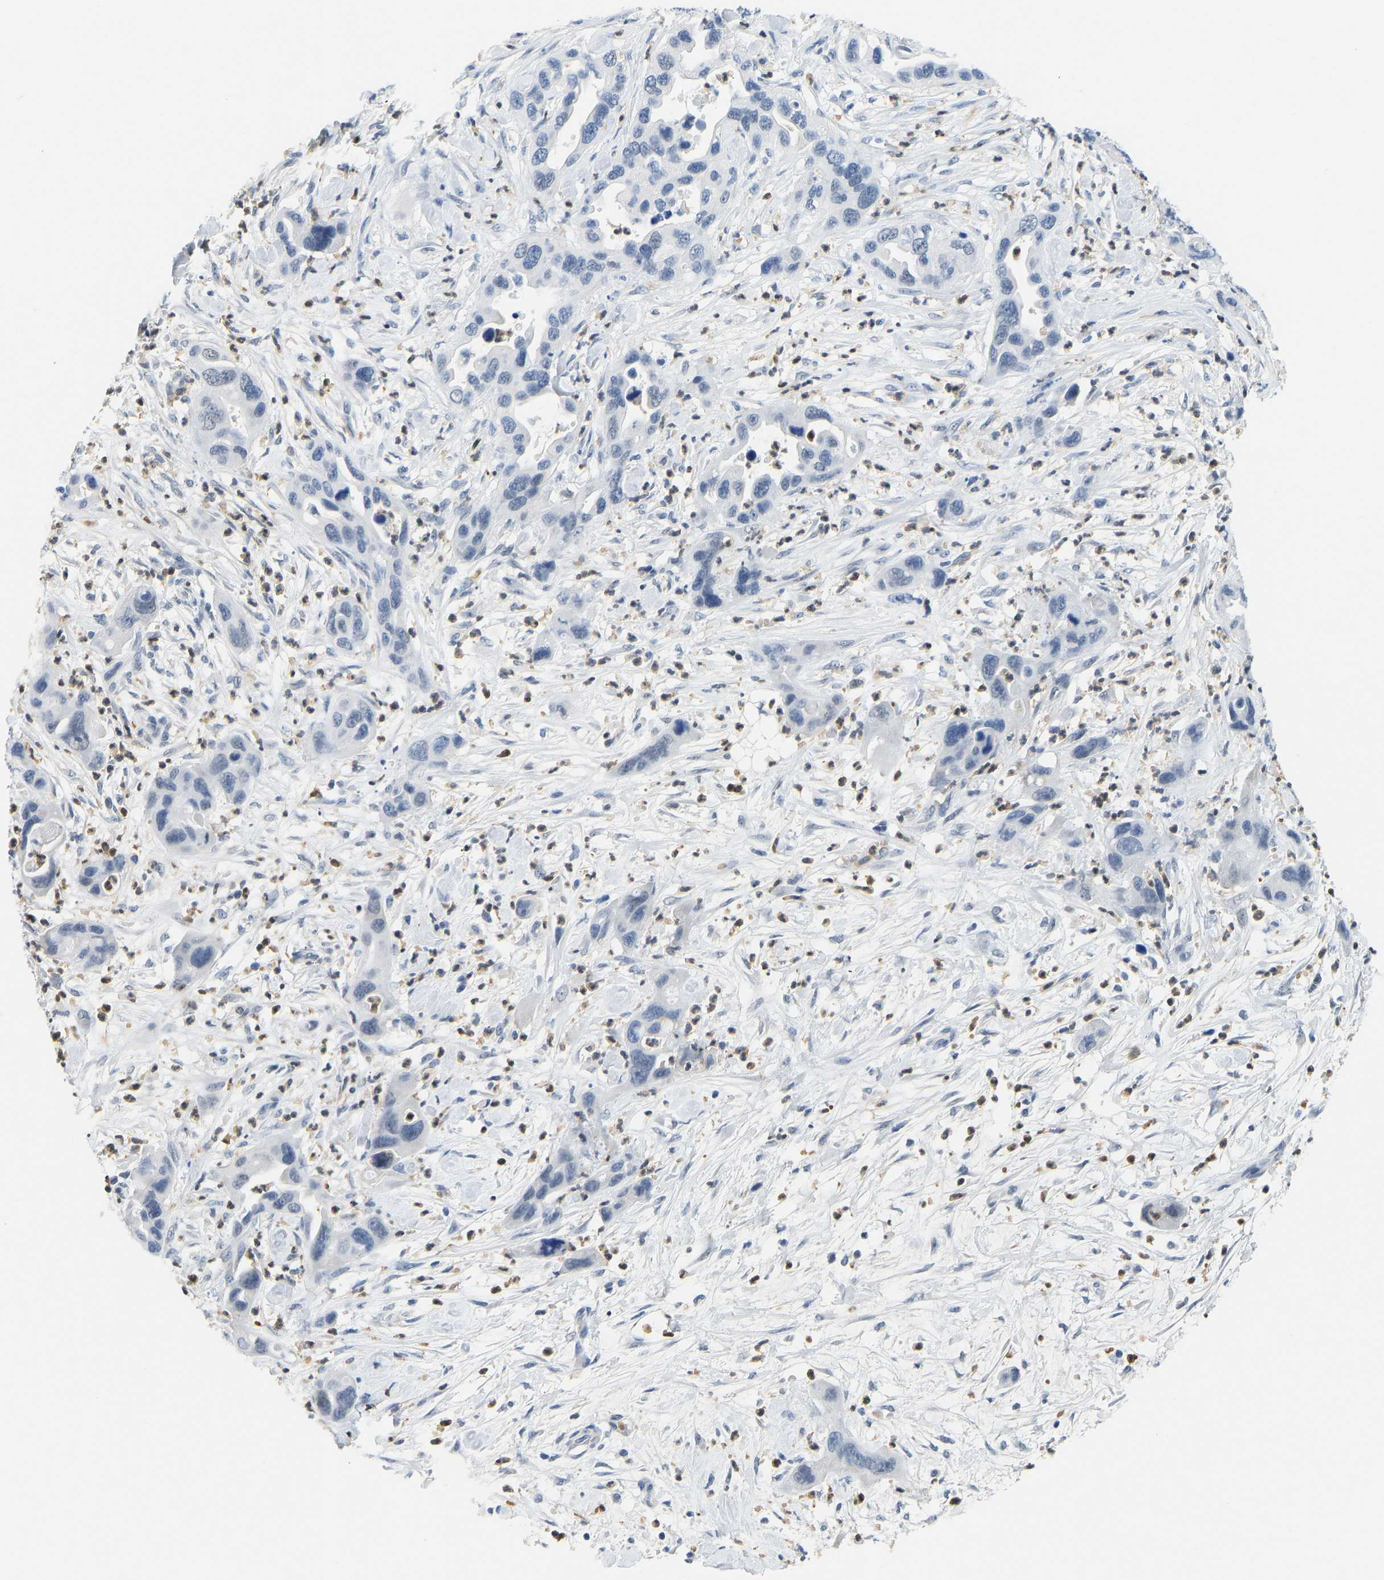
{"staining": {"intensity": "negative", "quantity": "none", "location": "none"}, "tissue": "pancreatic cancer", "cell_type": "Tumor cells", "image_type": "cancer", "snomed": [{"axis": "morphology", "description": "Adenocarcinoma, NOS"}, {"axis": "topography", "description": "Pancreas"}], "caption": "Immunohistochemical staining of human pancreatic cancer shows no significant positivity in tumor cells.", "gene": "TXNDC2", "patient": {"sex": "female", "age": 71}}